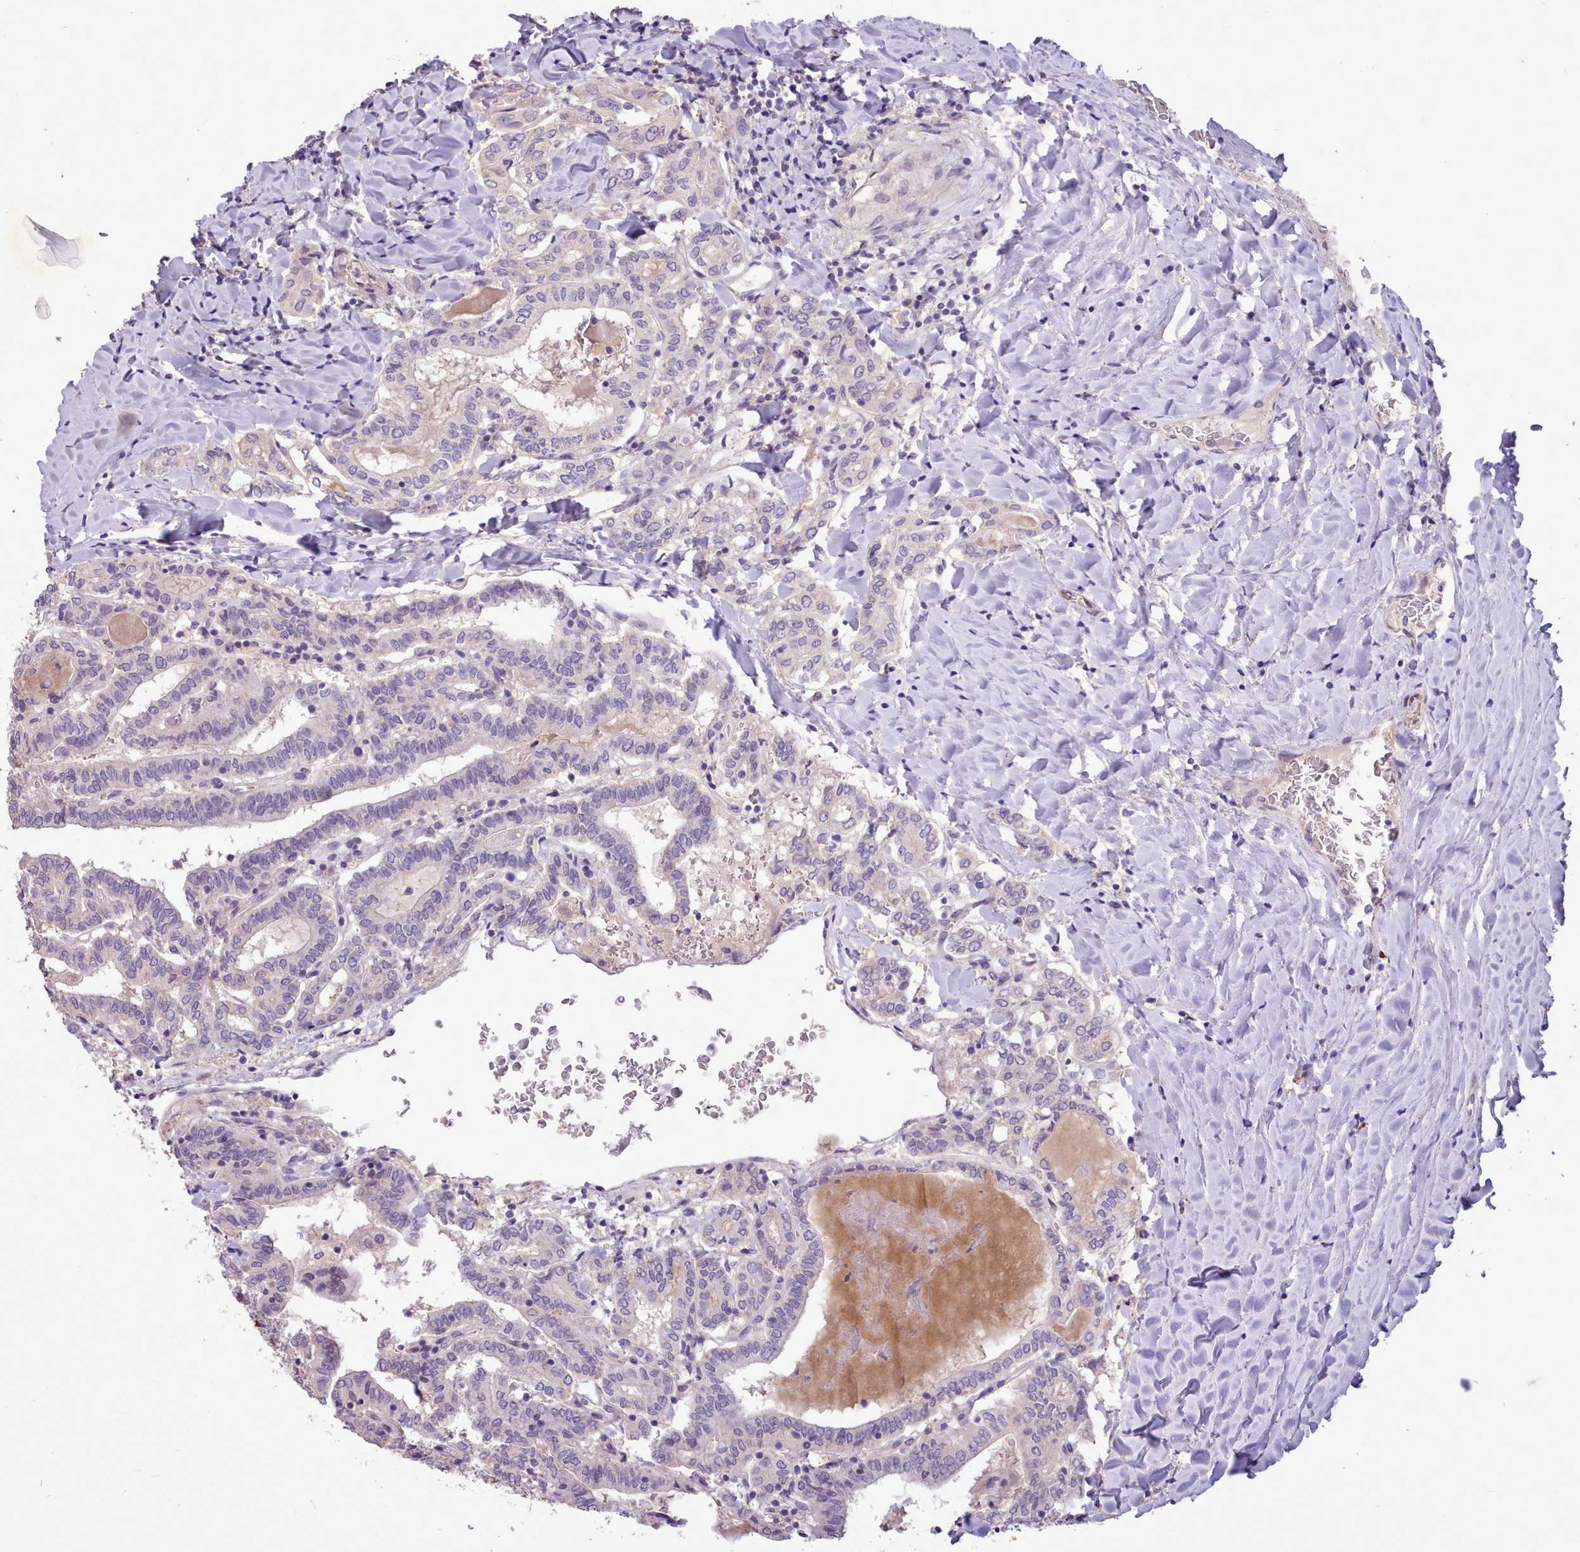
{"staining": {"intensity": "negative", "quantity": "none", "location": "none"}, "tissue": "thyroid cancer", "cell_type": "Tumor cells", "image_type": "cancer", "snomed": [{"axis": "morphology", "description": "Papillary adenocarcinoma, NOS"}, {"axis": "topography", "description": "Thyroid gland"}], "caption": "There is no significant staining in tumor cells of thyroid papillary adenocarcinoma.", "gene": "ZNF607", "patient": {"sex": "female", "age": 72}}